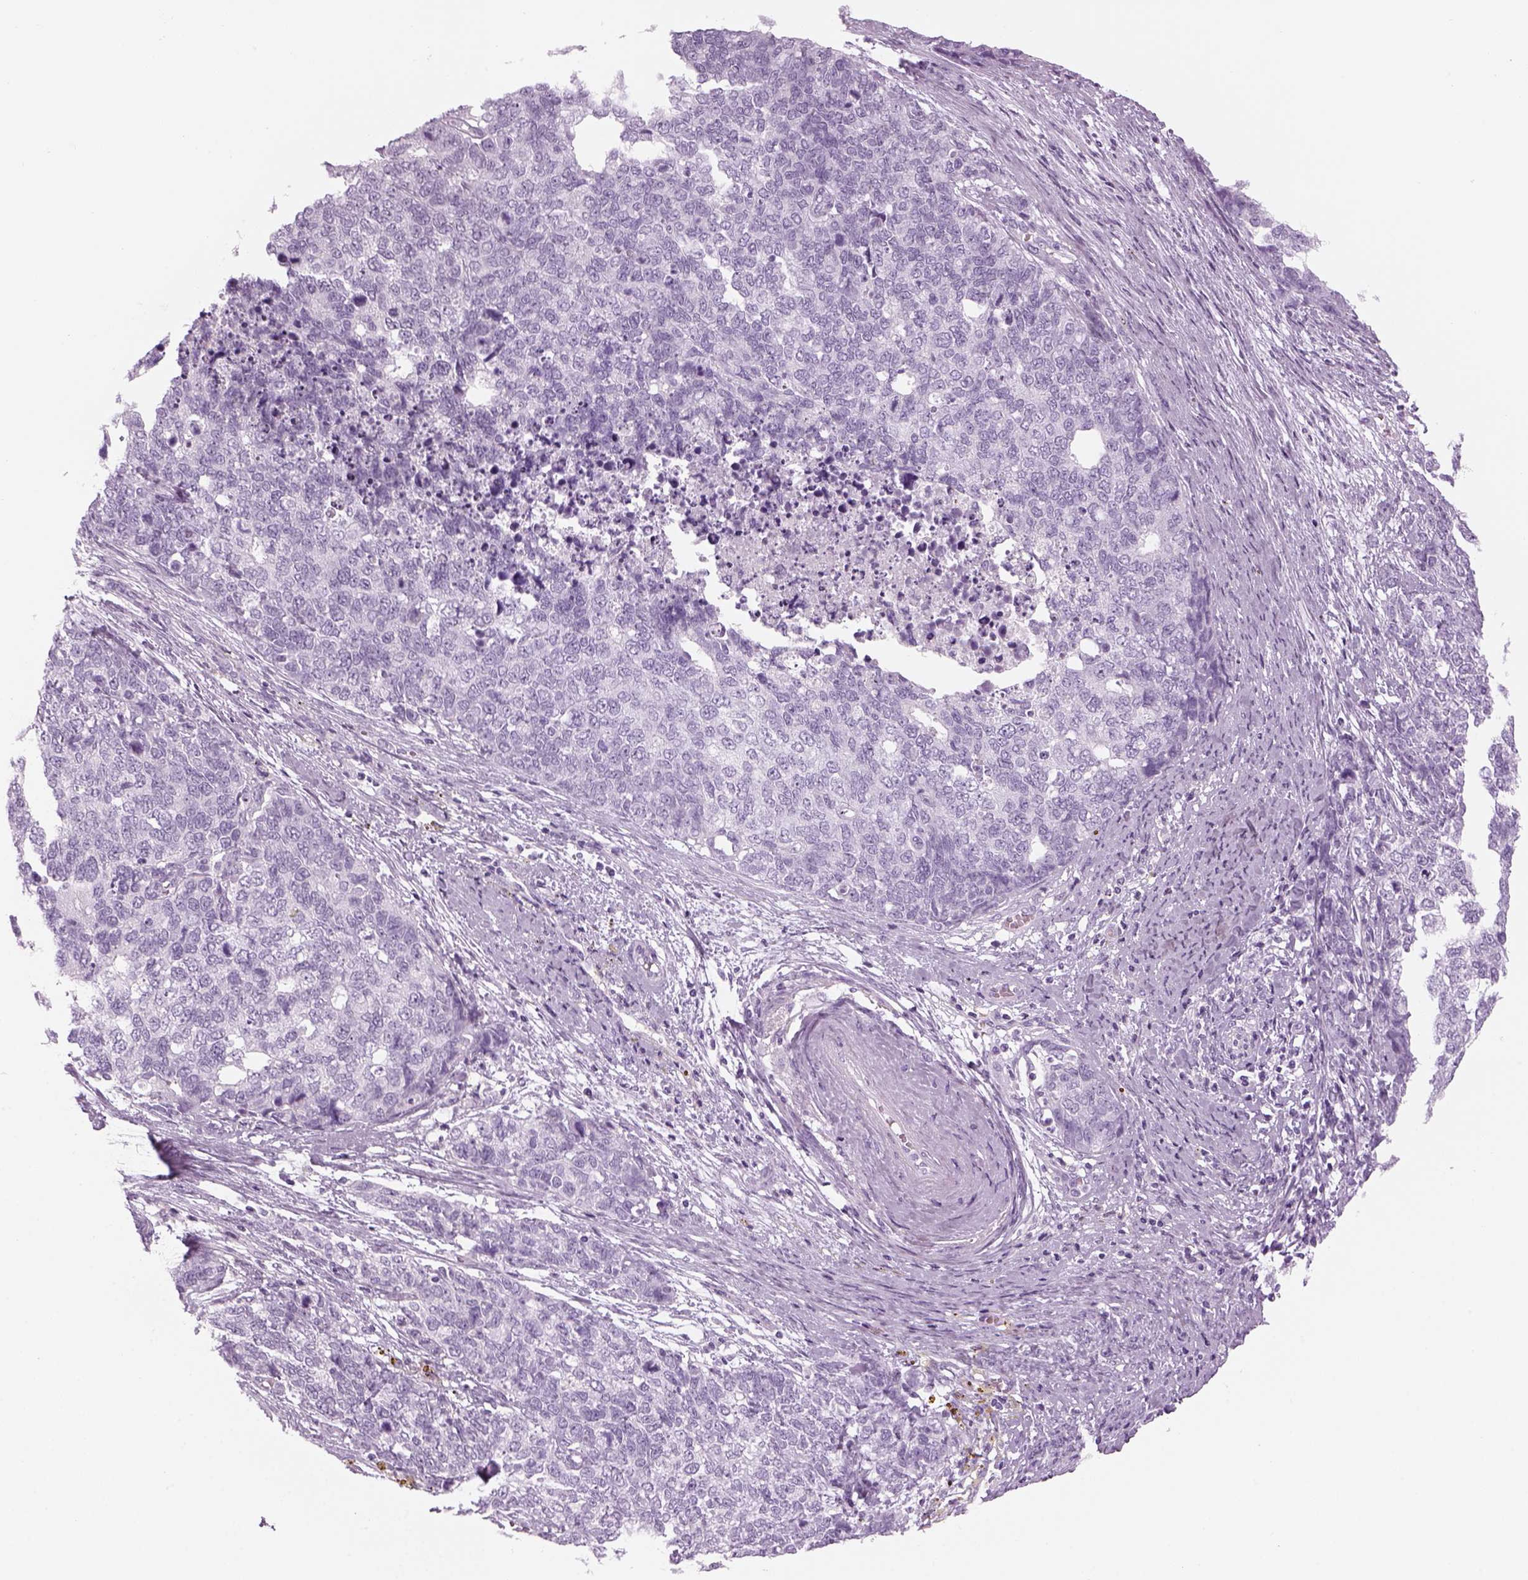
{"staining": {"intensity": "negative", "quantity": "none", "location": "none"}, "tissue": "cervical cancer", "cell_type": "Tumor cells", "image_type": "cancer", "snomed": [{"axis": "morphology", "description": "Squamous cell carcinoma, NOS"}, {"axis": "topography", "description": "Cervix"}], "caption": "High magnification brightfield microscopy of cervical cancer stained with DAB (3,3'-diaminobenzidine) (brown) and counterstained with hematoxylin (blue): tumor cells show no significant positivity.", "gene": "PABPC1L2B", "patient": {"sex": "female", "age": 63}}